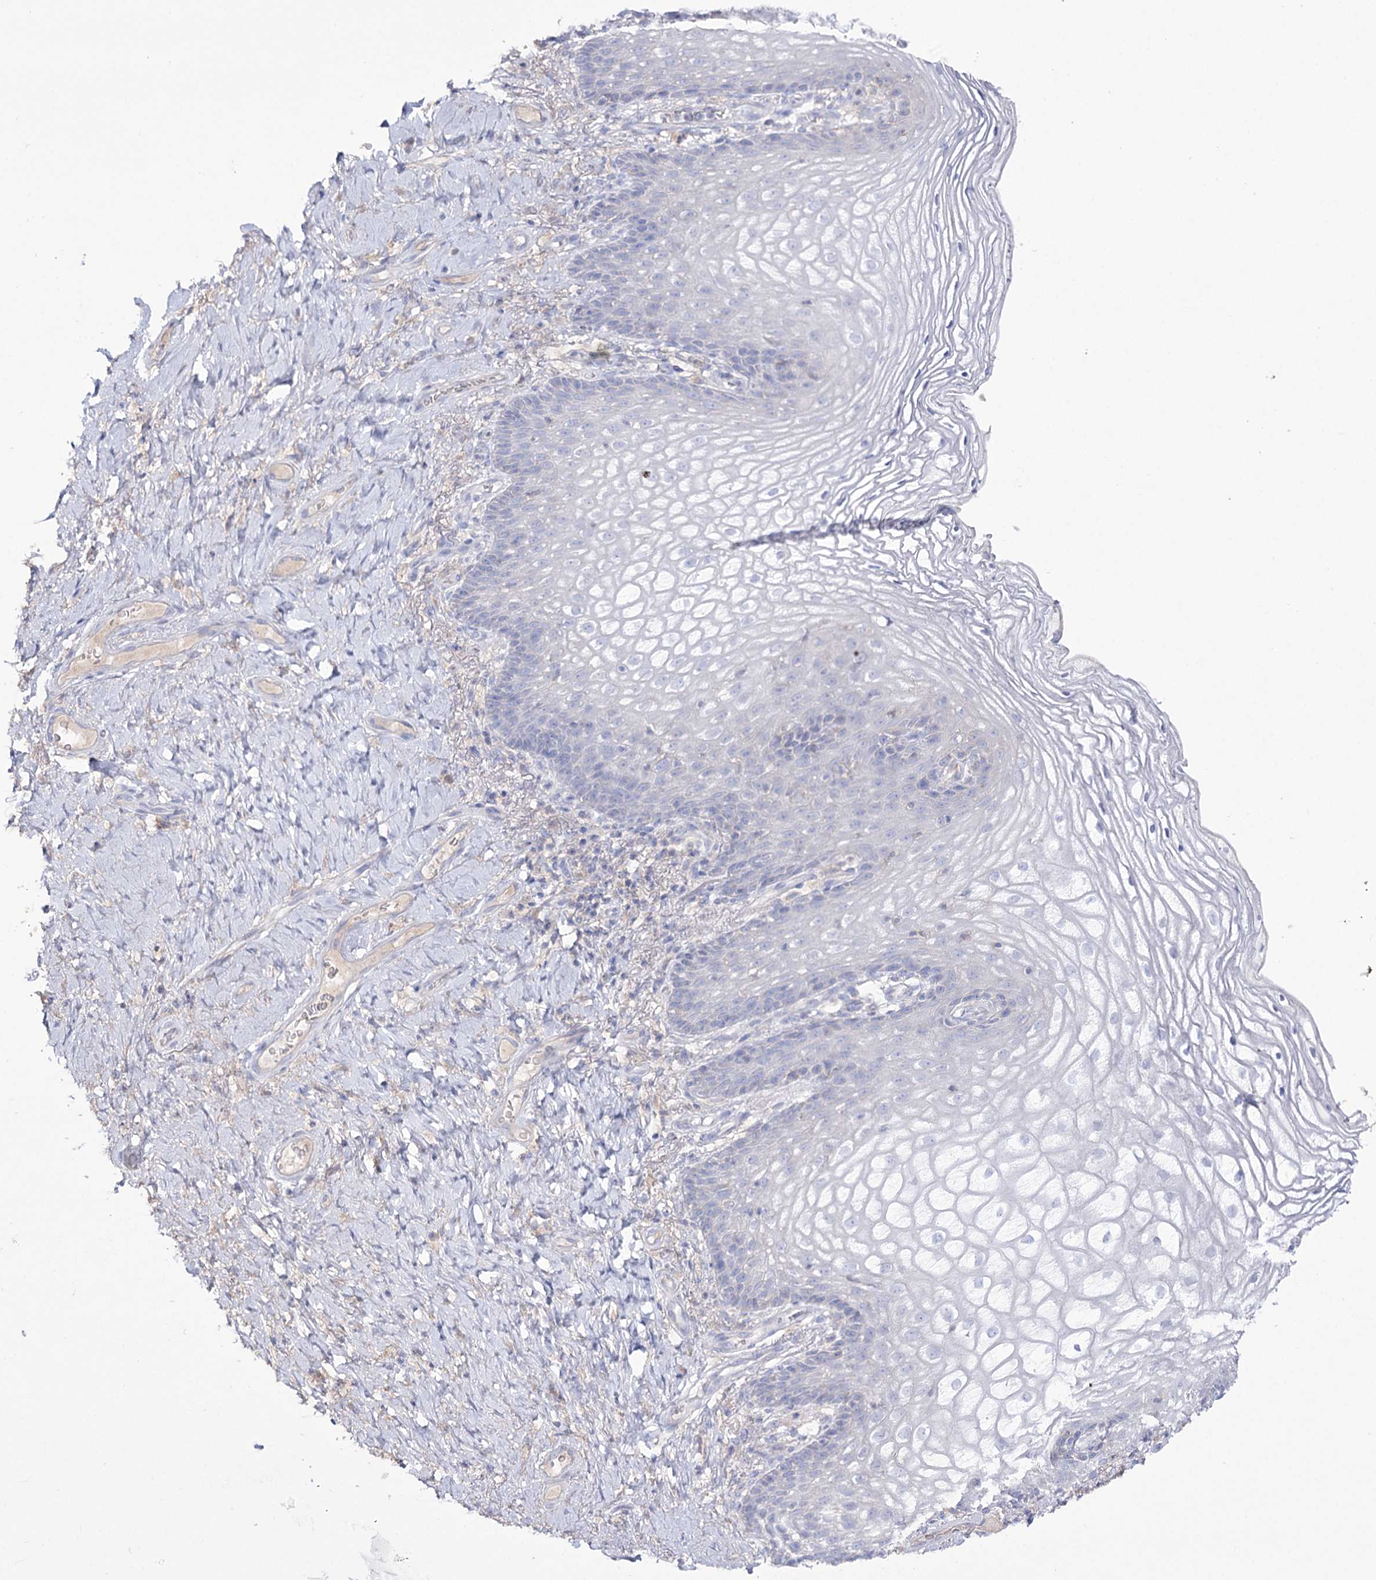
{"staining": {"intensity": "negative", "quantity": "none", "location": "none"}, "tissue": "vagina", "cell_type": "Squamous epithelial cells", "image_type": "normal", "snomed": [{"axis": "morphology", "description": "Normal tissue, NOS"}, {"axis": "topography", "description": "Vagina"}], "caption": "Squamous epithelial cells show no significant expression in normal vagina. Brightfield microscopy of immunohistochemistry stained with DAB (brown) and hematoxylin (blue), captured at high magnification.", "gene": "NAGLU", "patient": {"sex": "female", "age": 60}}